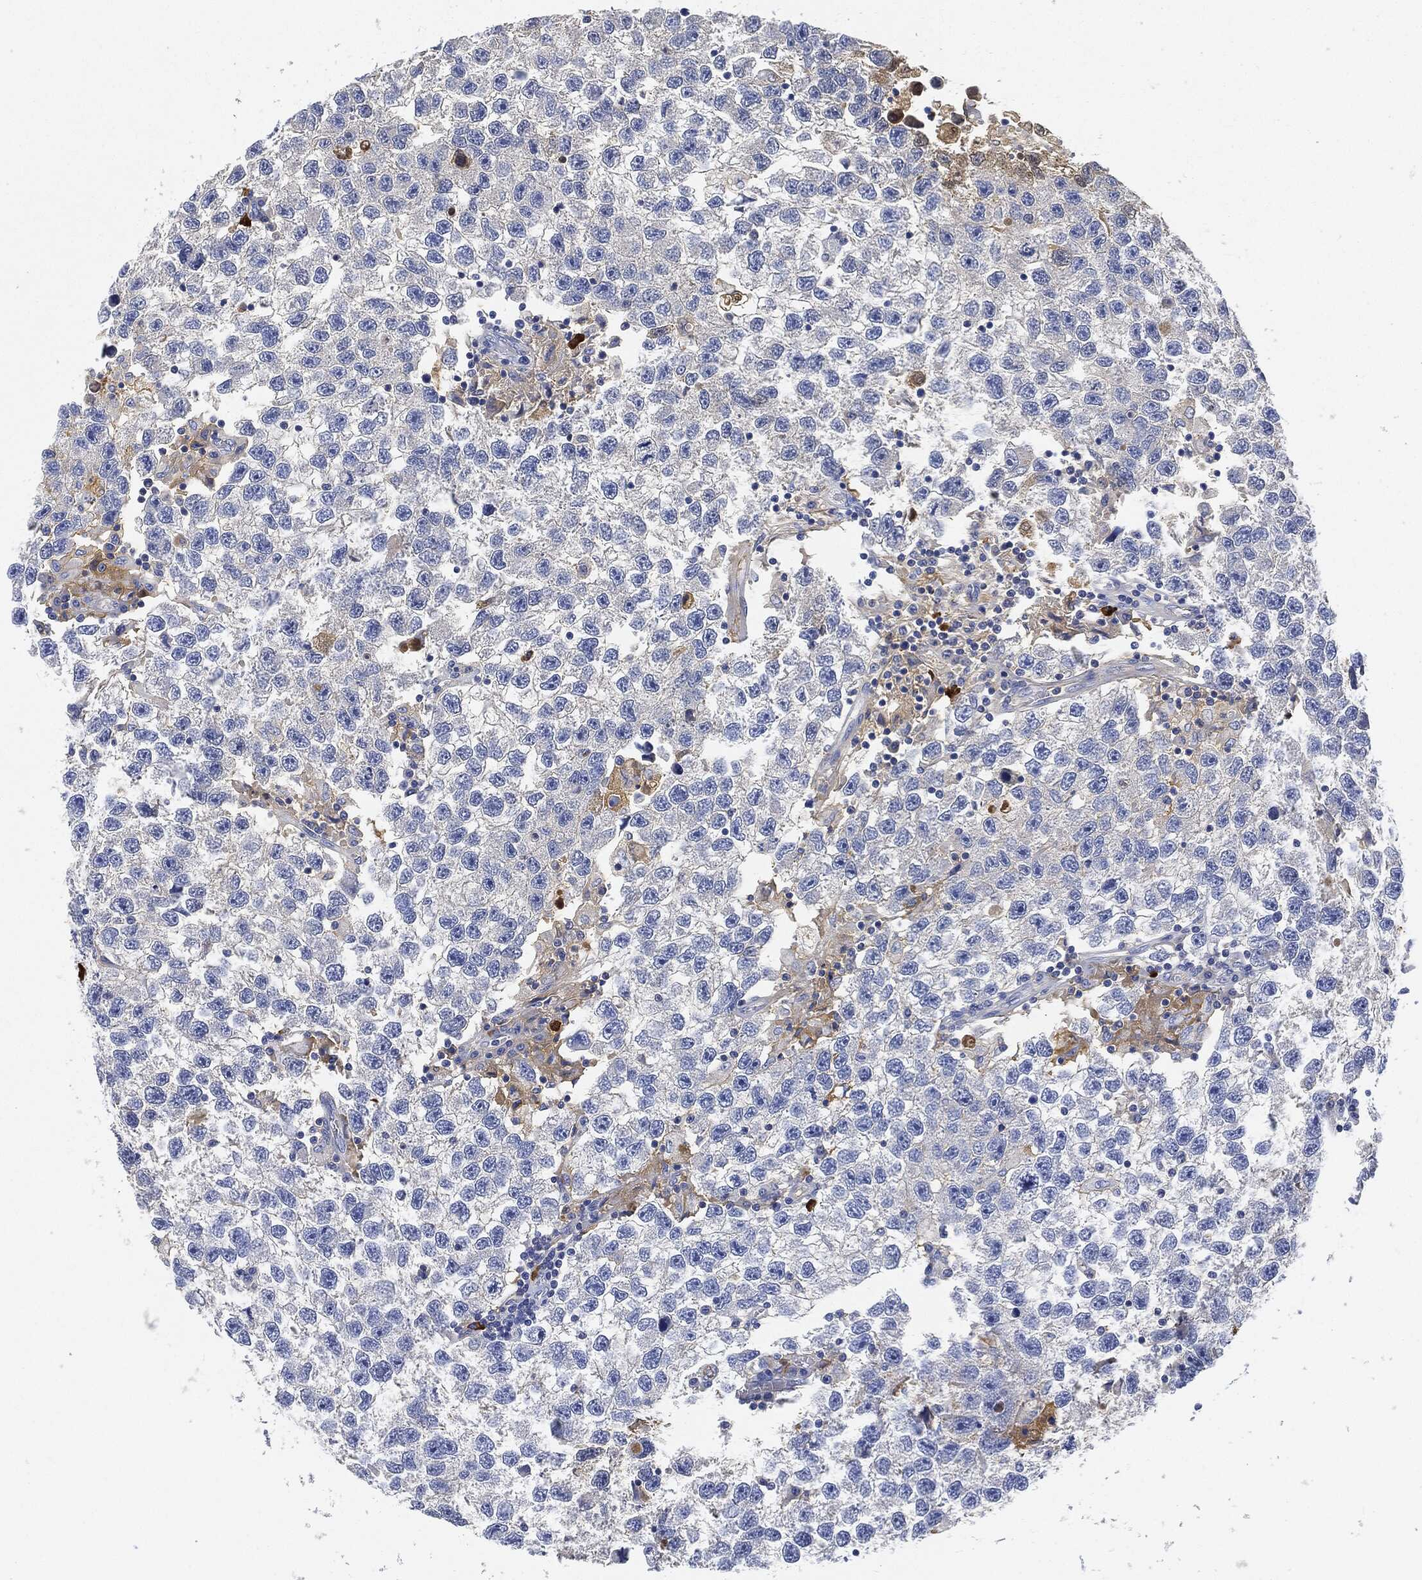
{"staining": {"intensity": "negative", "quantity": "none", "location": "none"}, "tissue": "testis cancer", "cell_type": "Tumor cells", "image_type": "cancer", "snomed": [{"axis": "morphology", "description": "Seminoma, NOS"}, {"axis": "topography", "description": "Testis"}], "caption": "Immunohistochemistry micrograph of human testis cancer (seminoma) stained for a protein (brown), which reveals no expression in tumor cells. Brightfield microscopy of immunohistochemistry (IHC) stained with DAB (3,3'-diaminobenzidine) (brown) and hematoxylin (blue), captured at high magnification.", "gene": "IGLV6-57", "patient": {"sex": "male", "age": 26}}